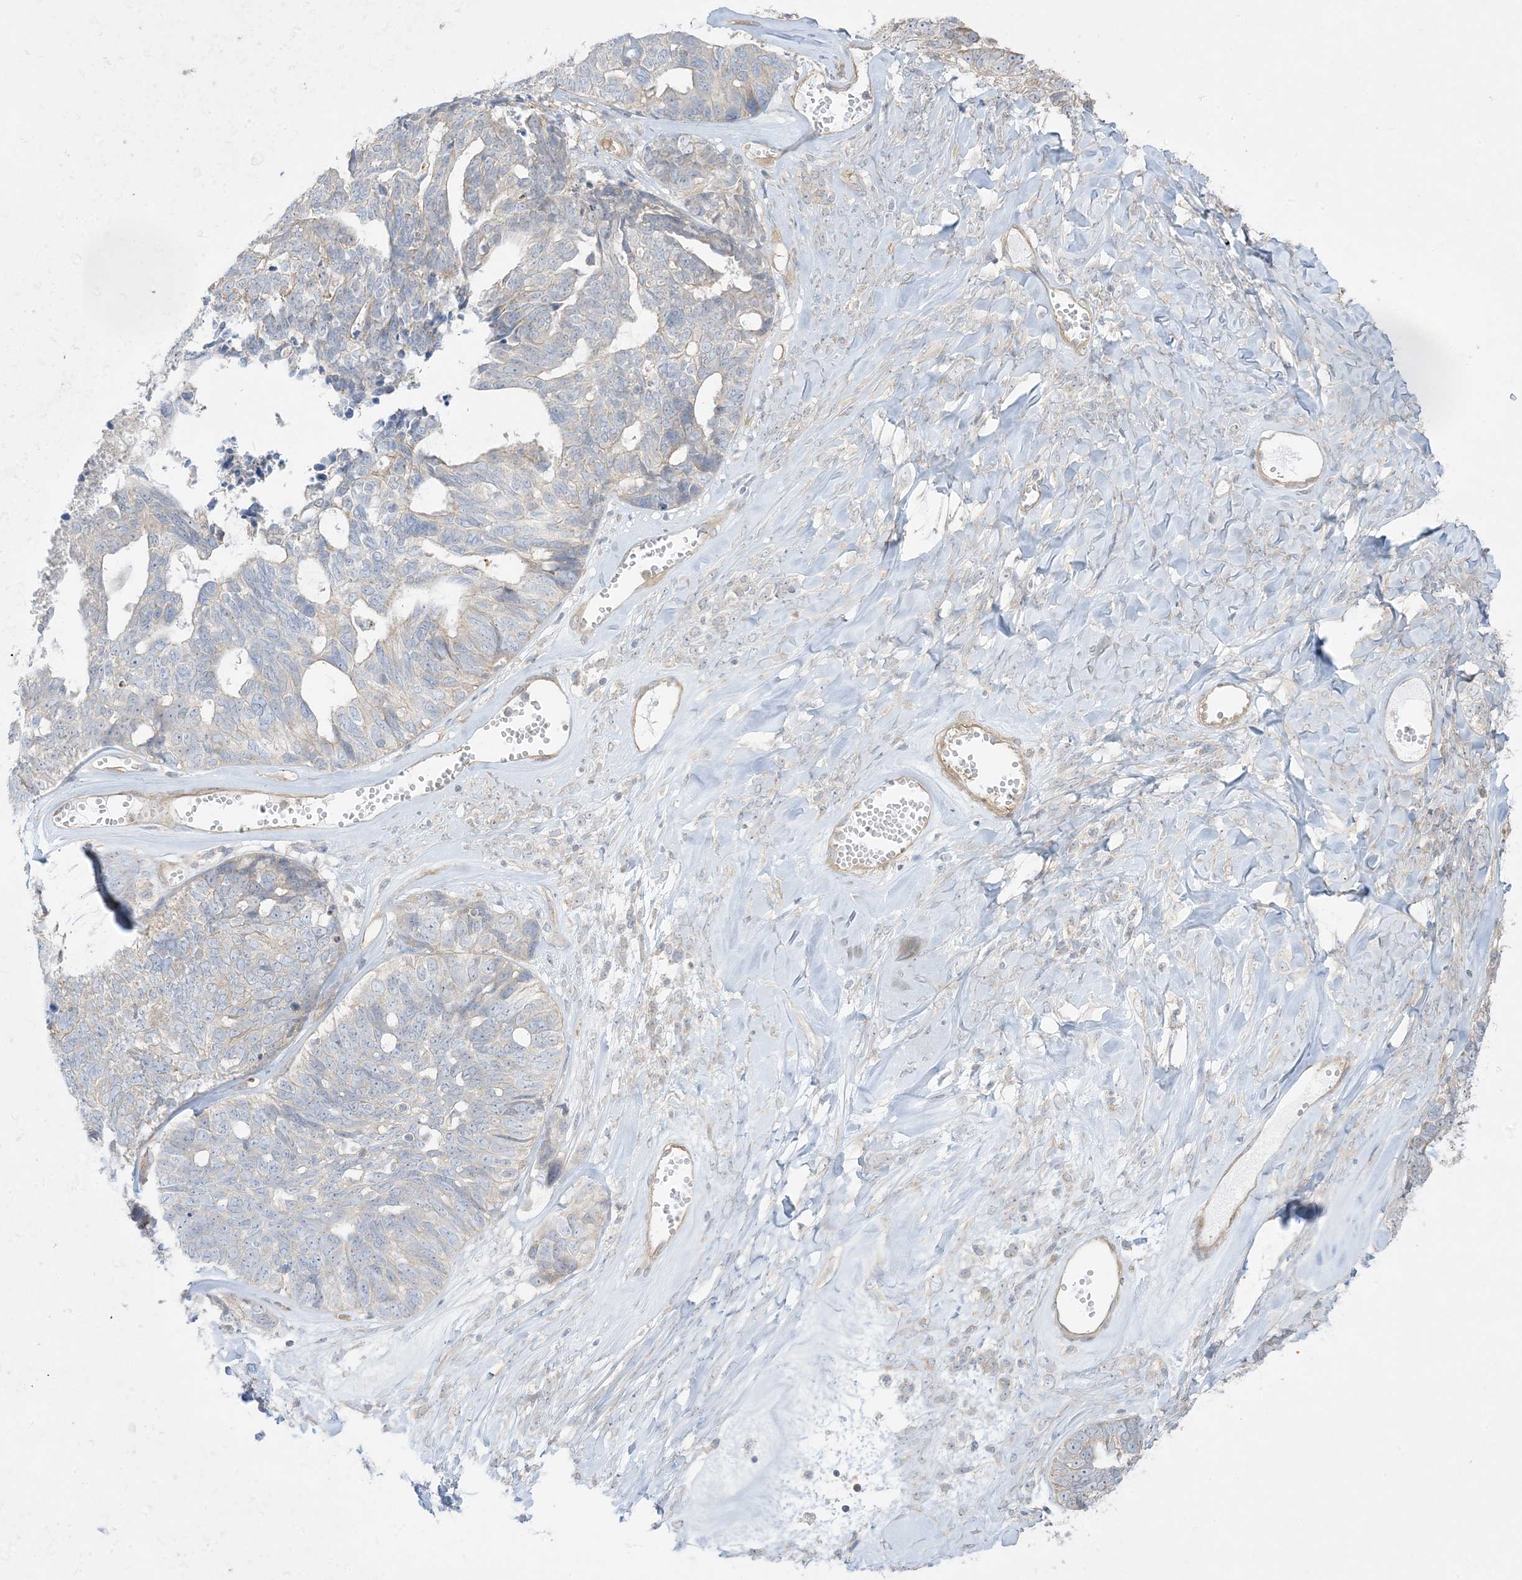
{"staining": {"intensity": "weak", "quantity": "<25%", "location": "cytoplasmic/membranous"}, "tissue": "ovarian cancer", "cell_type": "Tumor cells", "image_type": "cancer", "snomed": [{"axis": "morphology", "description": "Cystadenocarcinoma, serous, NOS"}, {"axis": "topography", "description": "Ovary"}], "caption": "Ovarian cancer (serous cystadenocarcinoma) was stained to show a protein in brown. There is no significant expression in tumor cells. Nuclei are stained in blue.", "gene": "ARHGEF9", "patient": {"sex": "female", "age": 79}}